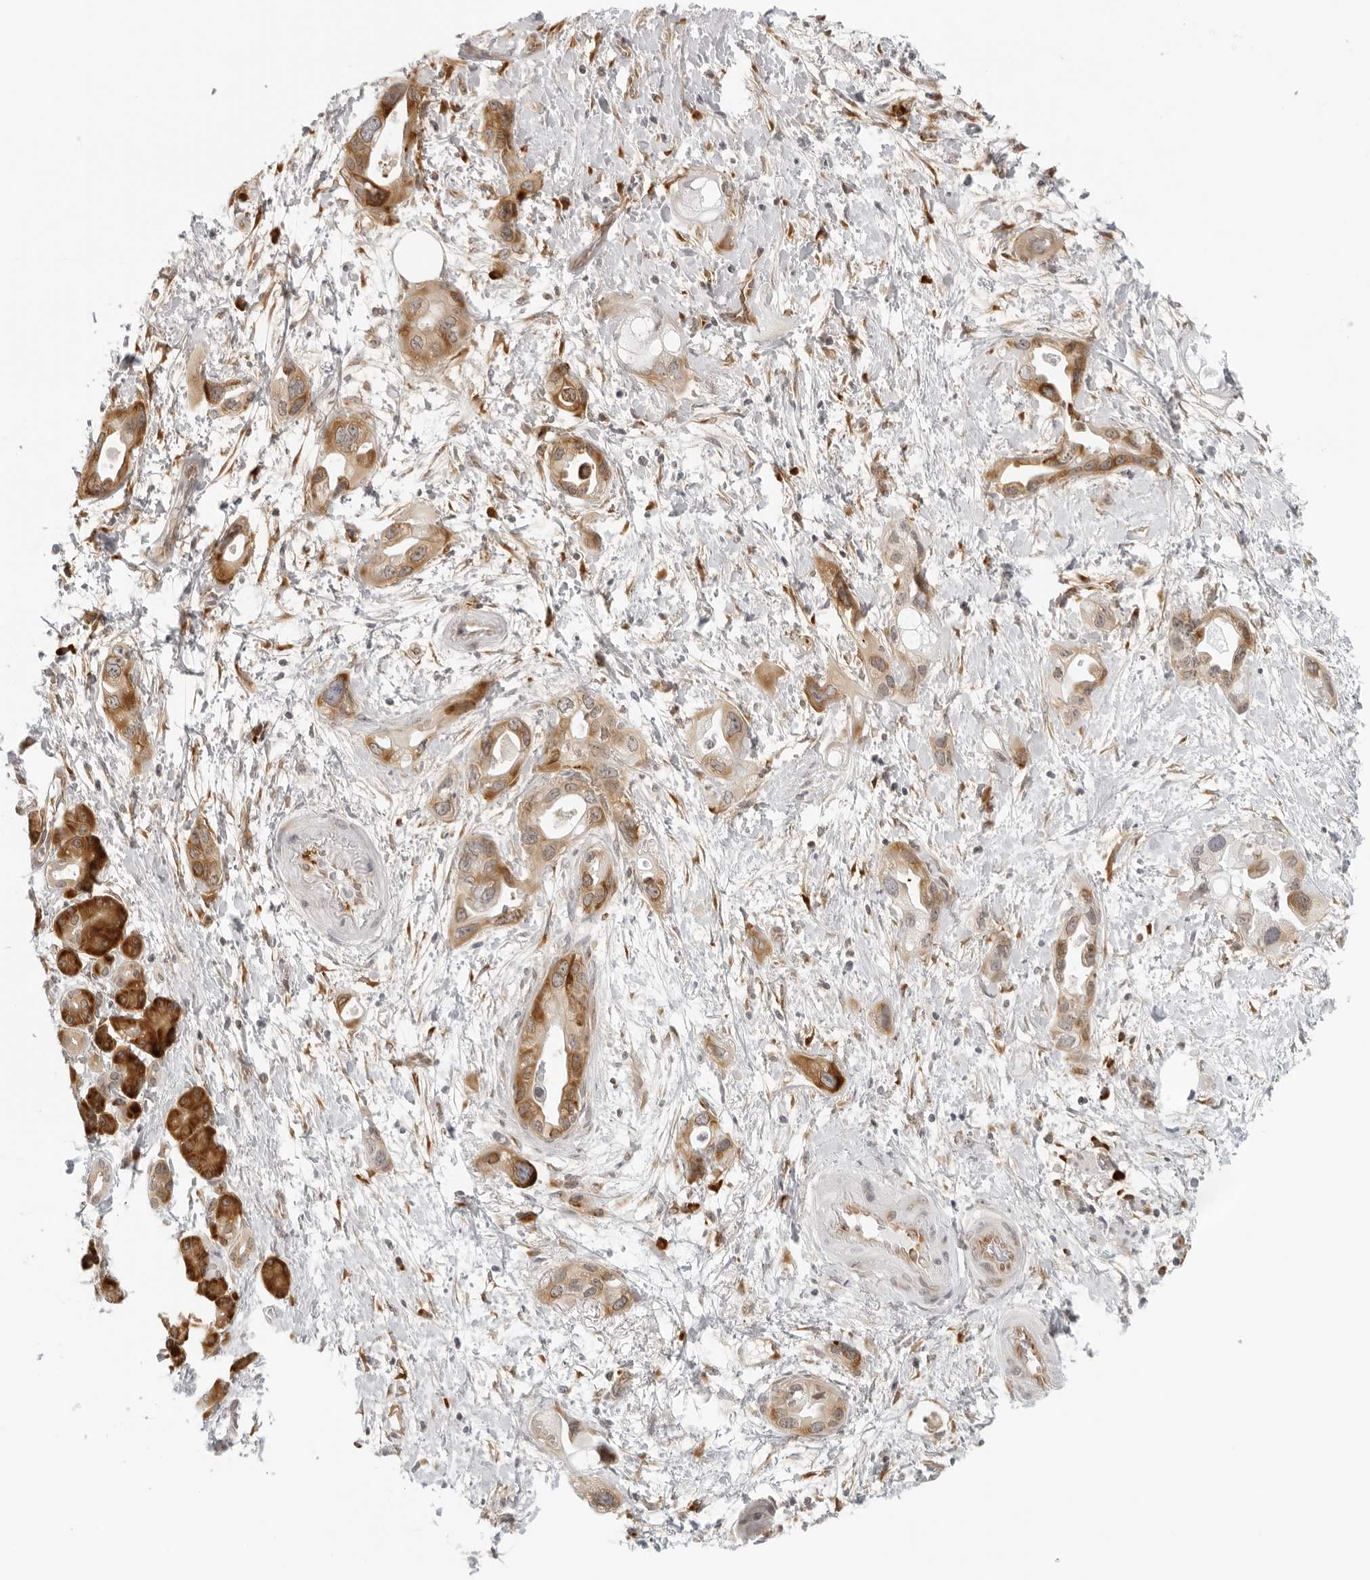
{"staining": {"intensity": "moderate", "quantity": ">75%", "location": "cytoplasmic/membranous"}, "tissue": "pancreatic cancer", "cell_type": "Tumor cells", "image_type": "cancer", "snomed": [{"axis": "morphology", "description": "Adenocarcinoma, NOS"}, {"axis": "topography", "description": "Pancreas"}], "caption": "Protein expression by immunohistochemistry (IHC) reveals moderate cytoplasmic/membranous staining in approximately >75% of tumor cells in pancreatic cancer.", "gene": "EIF4G1", "patient": {"sex": "female", "age": 77}}